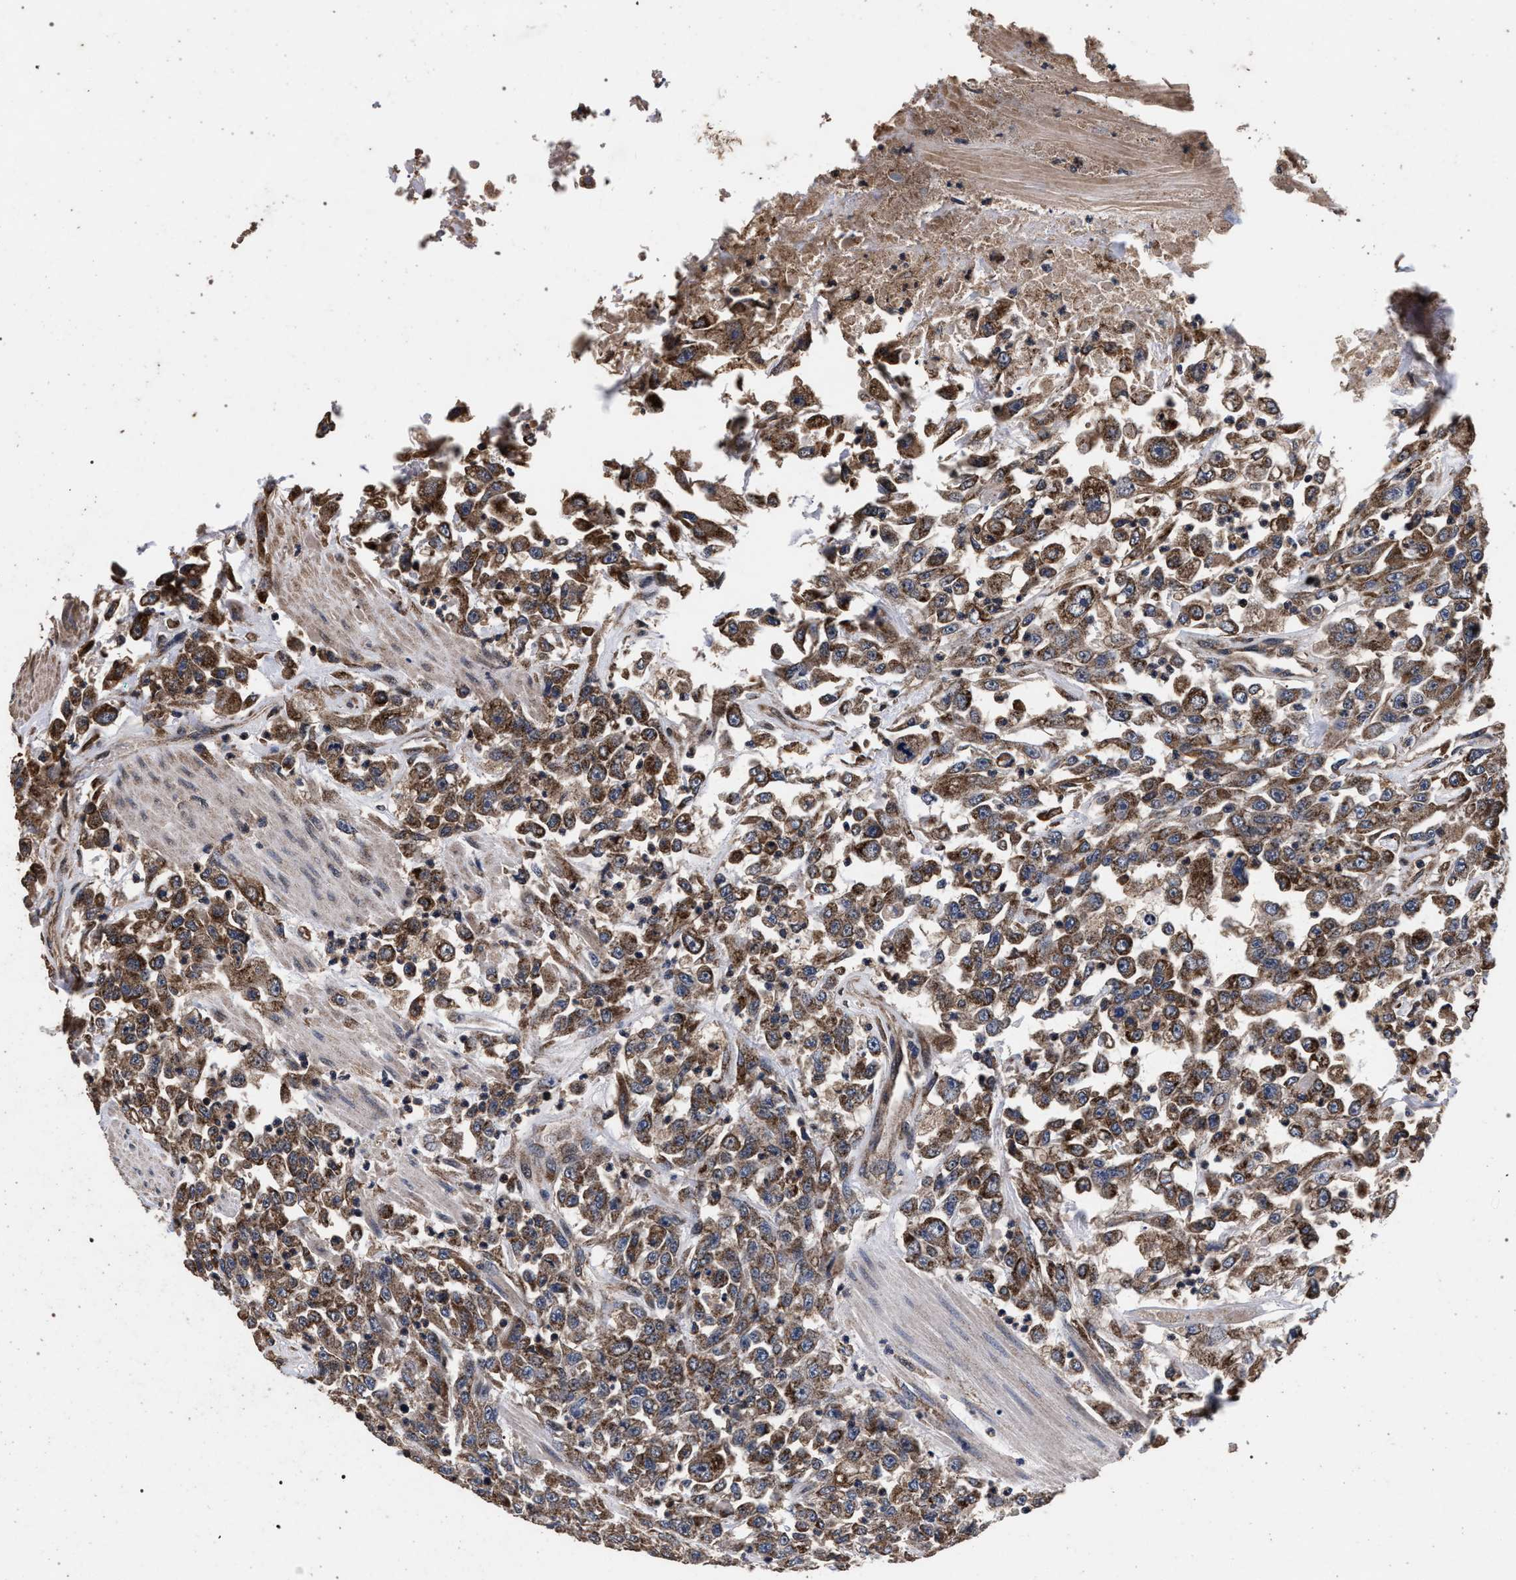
{"staining": {"intensity": "moderate", "quantity": ">75%", "location": "cytoplasmic/membranous"}, "tissue": "urothelial cancer", "cell_type": "Tumor cells", "image_type": "cancer", "snomed": [{"axis": "morphology", "description": "Urothelial carcinoma, High grade"}, {"axis": "topography", "description": "Urinary bladder"}], "caption": "Urothelial cancer was stained to show a protein in brown. There is medium levels of moderate cytoplasmic/membranous expression in approximately >75% of tumor cells.", "gene": "ACOX1", "patient": {"sex": "male", "age": 46}}